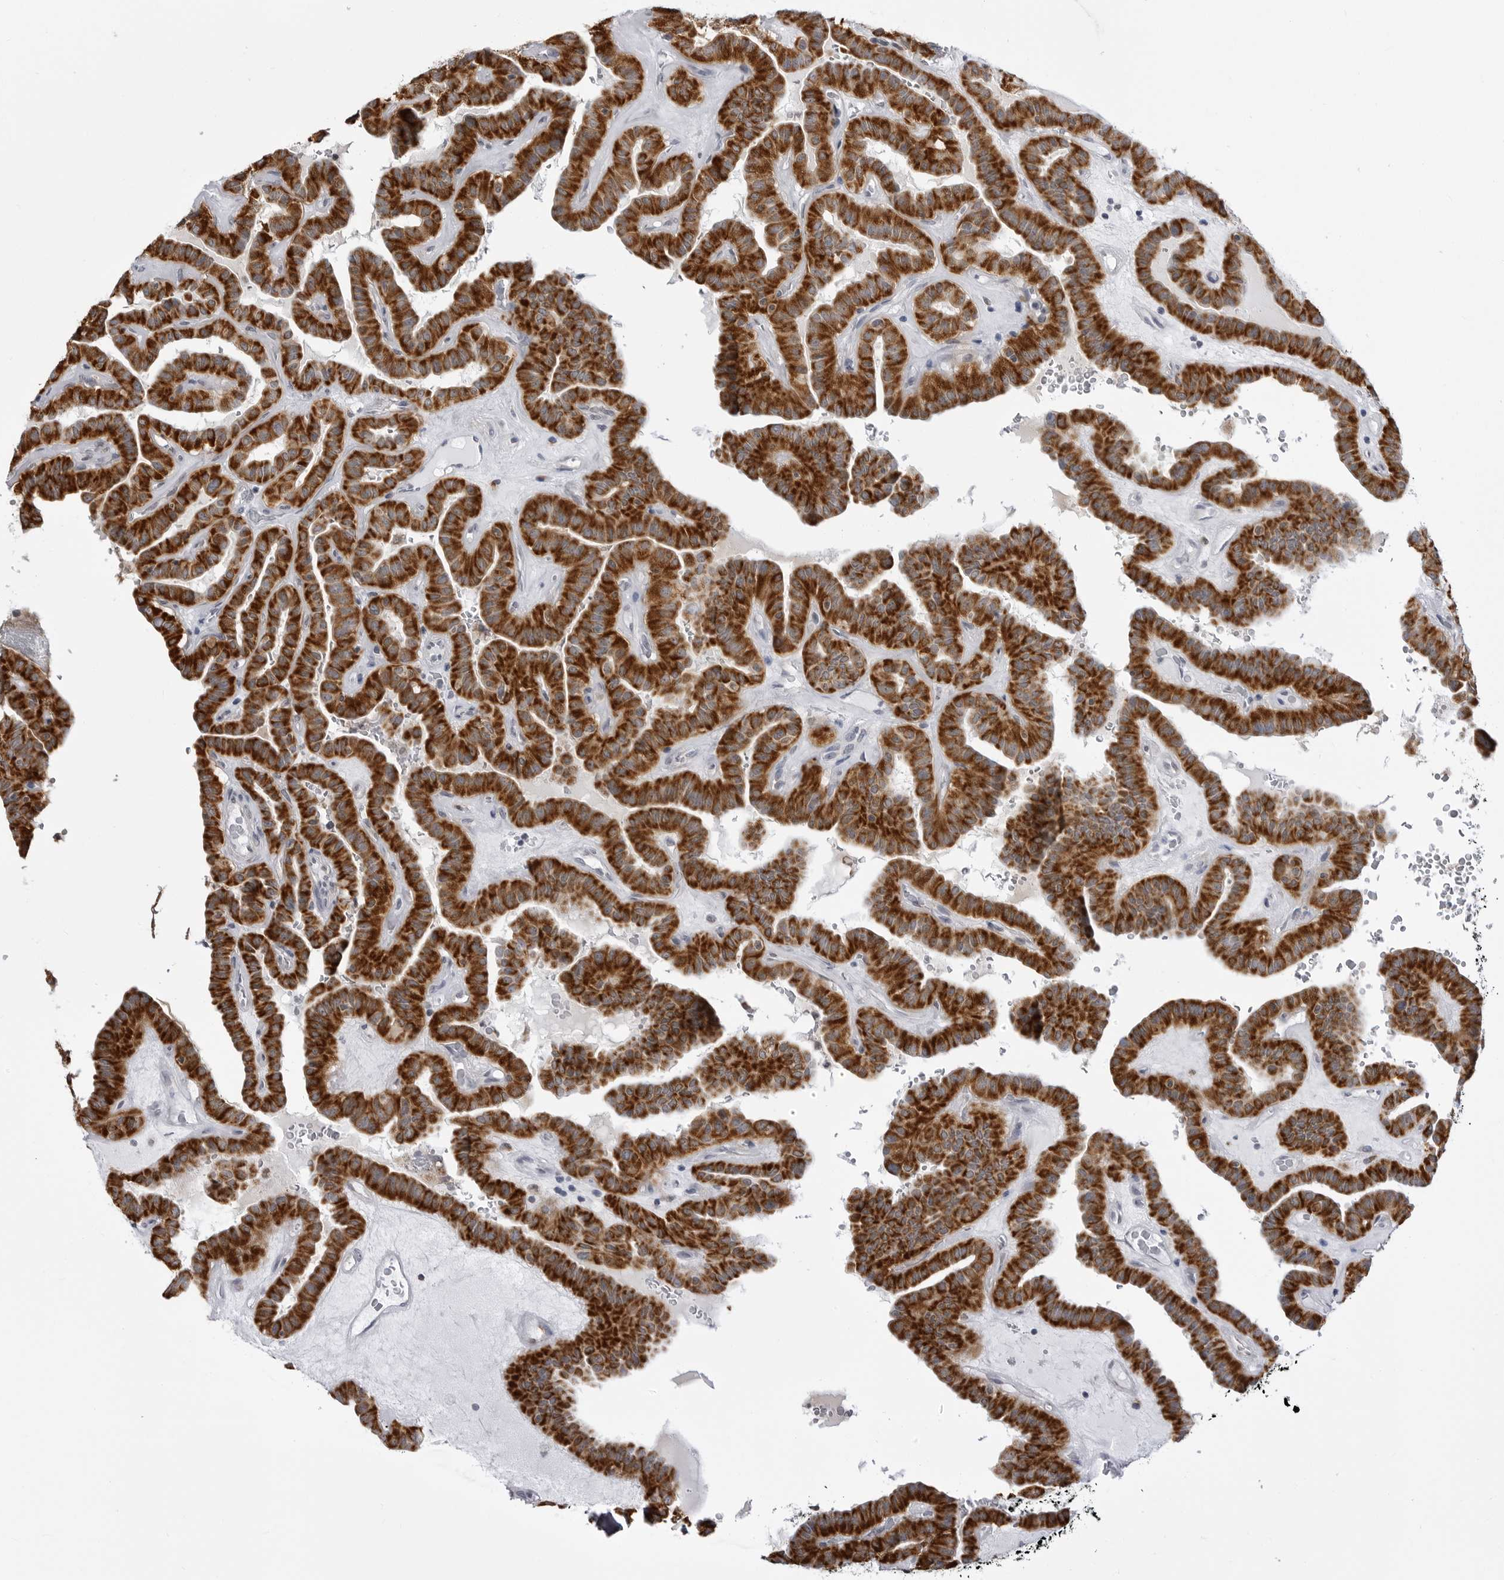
{"staining": {"intensity": "strong", "quantity": ">75%", "location": "cytoplasmic/membranous"}, "tissue": "thyroid cancer", "cell_type": "Tumor cells", "image_type": "cancer", "snomed": [{"axis": "morphology", "description": "Papillary adenocarcinoma, NOS"}, {"axis": "topography", "description": "Thyroid gland"}], "caption": "Brown immunohistochemical staining in human thyroid cancer (papillary adenocarcinoma) reveals strong cytoplasmic/membranous expression in about >75% of tumor cells. The staining was performed using DAB (3,3'-diaminobenzidine), with brown indicating positive protein expression. Nuclei are stained blue with hematoxylin.", "gene": "FH", "patient": {"sex": "male", "age": 77}}